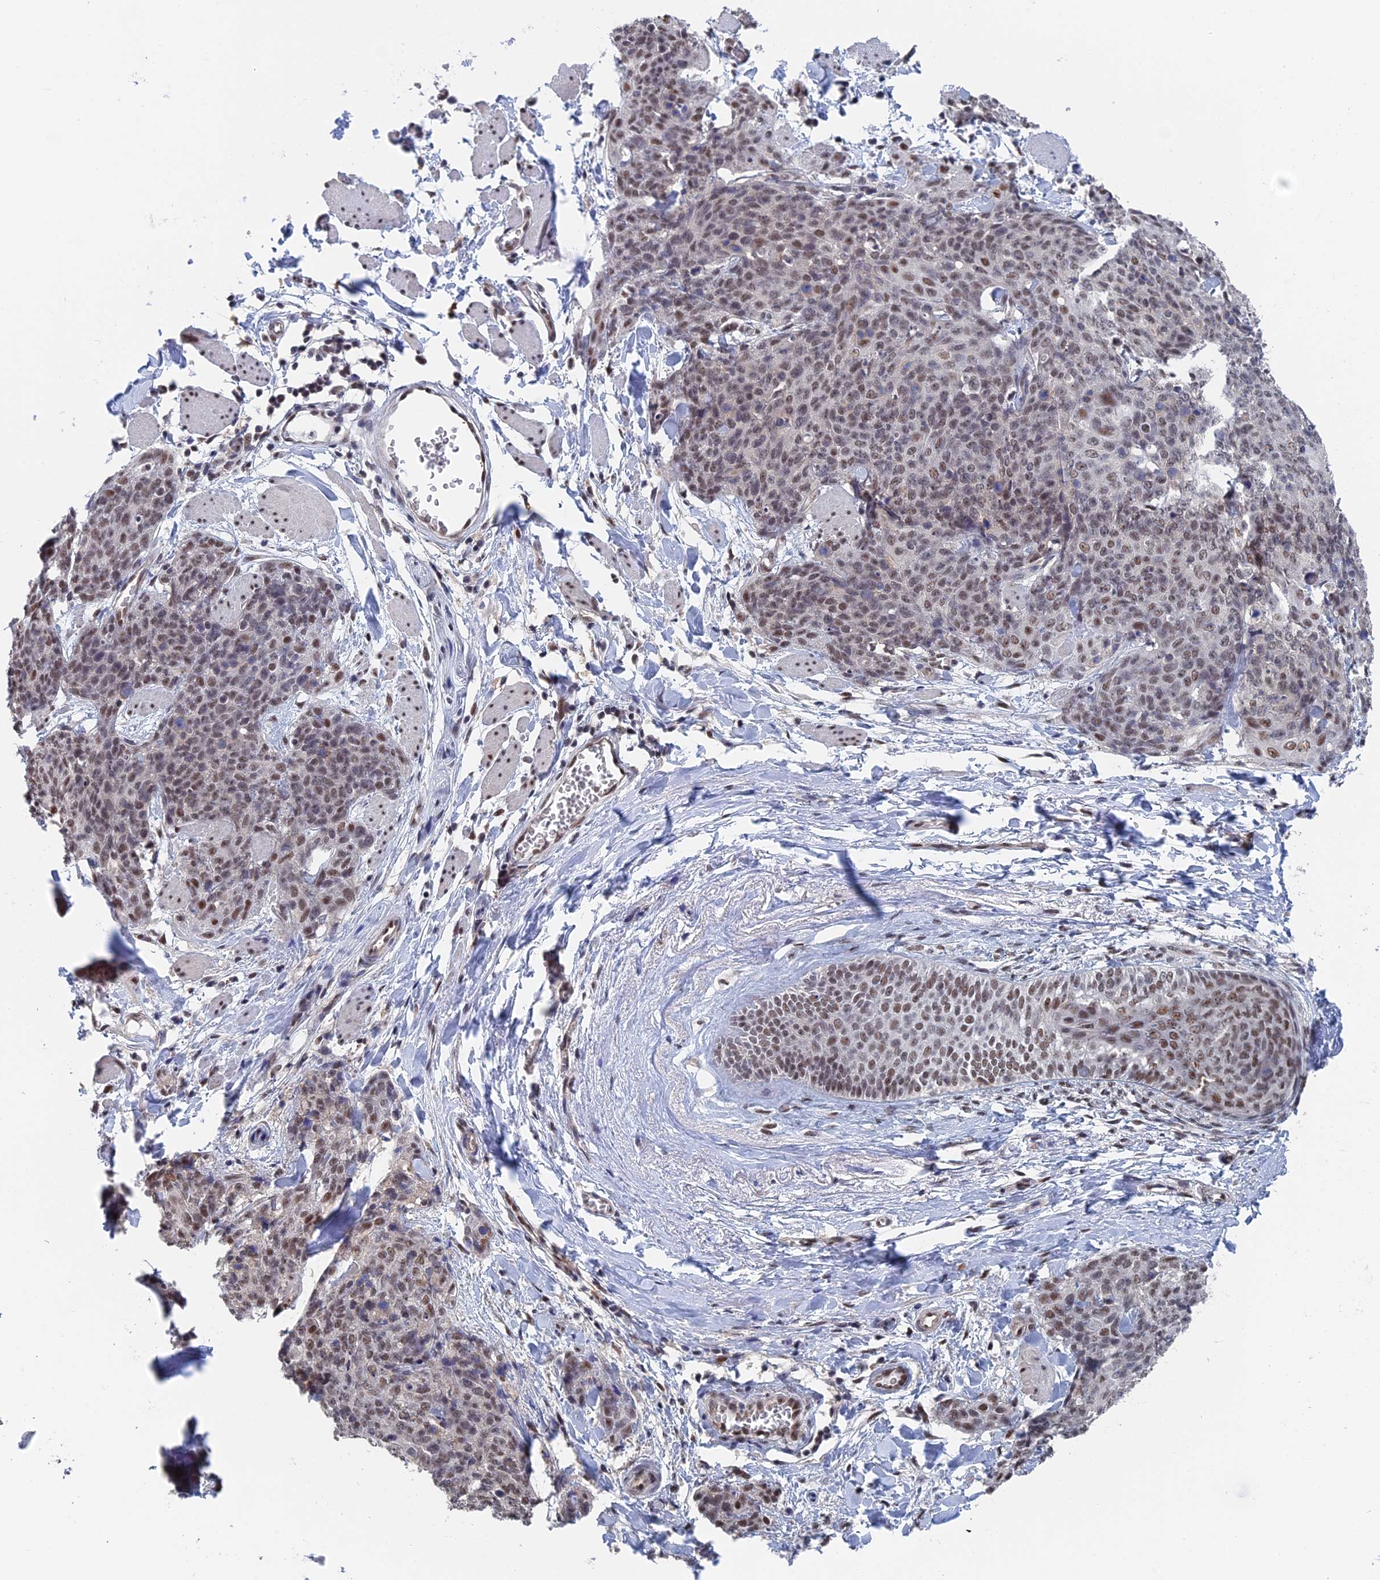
{"staining": {"intensity": "weak", "quantity": ">75%", "location": "nuclear"}, "tissue": "skin cancer", "cell_type": "Tumor cells", "image_type": "cancer", "snomed": [{"axis": "morphology", "description": "Squamous cell carcinoma, NOS"}, {"axis": "topography", "description": "Skin"}, {"axis": "topography", "description": "Vulva"}], "caption": "Human skin cancer (squamous cell carcinoma) stained for a protein (brown) reveals weak nuclear positive staining in approximately >75% of tumor cells.", "gene": "TSSC4", "patient": {"sex": "female", "age": 85}}